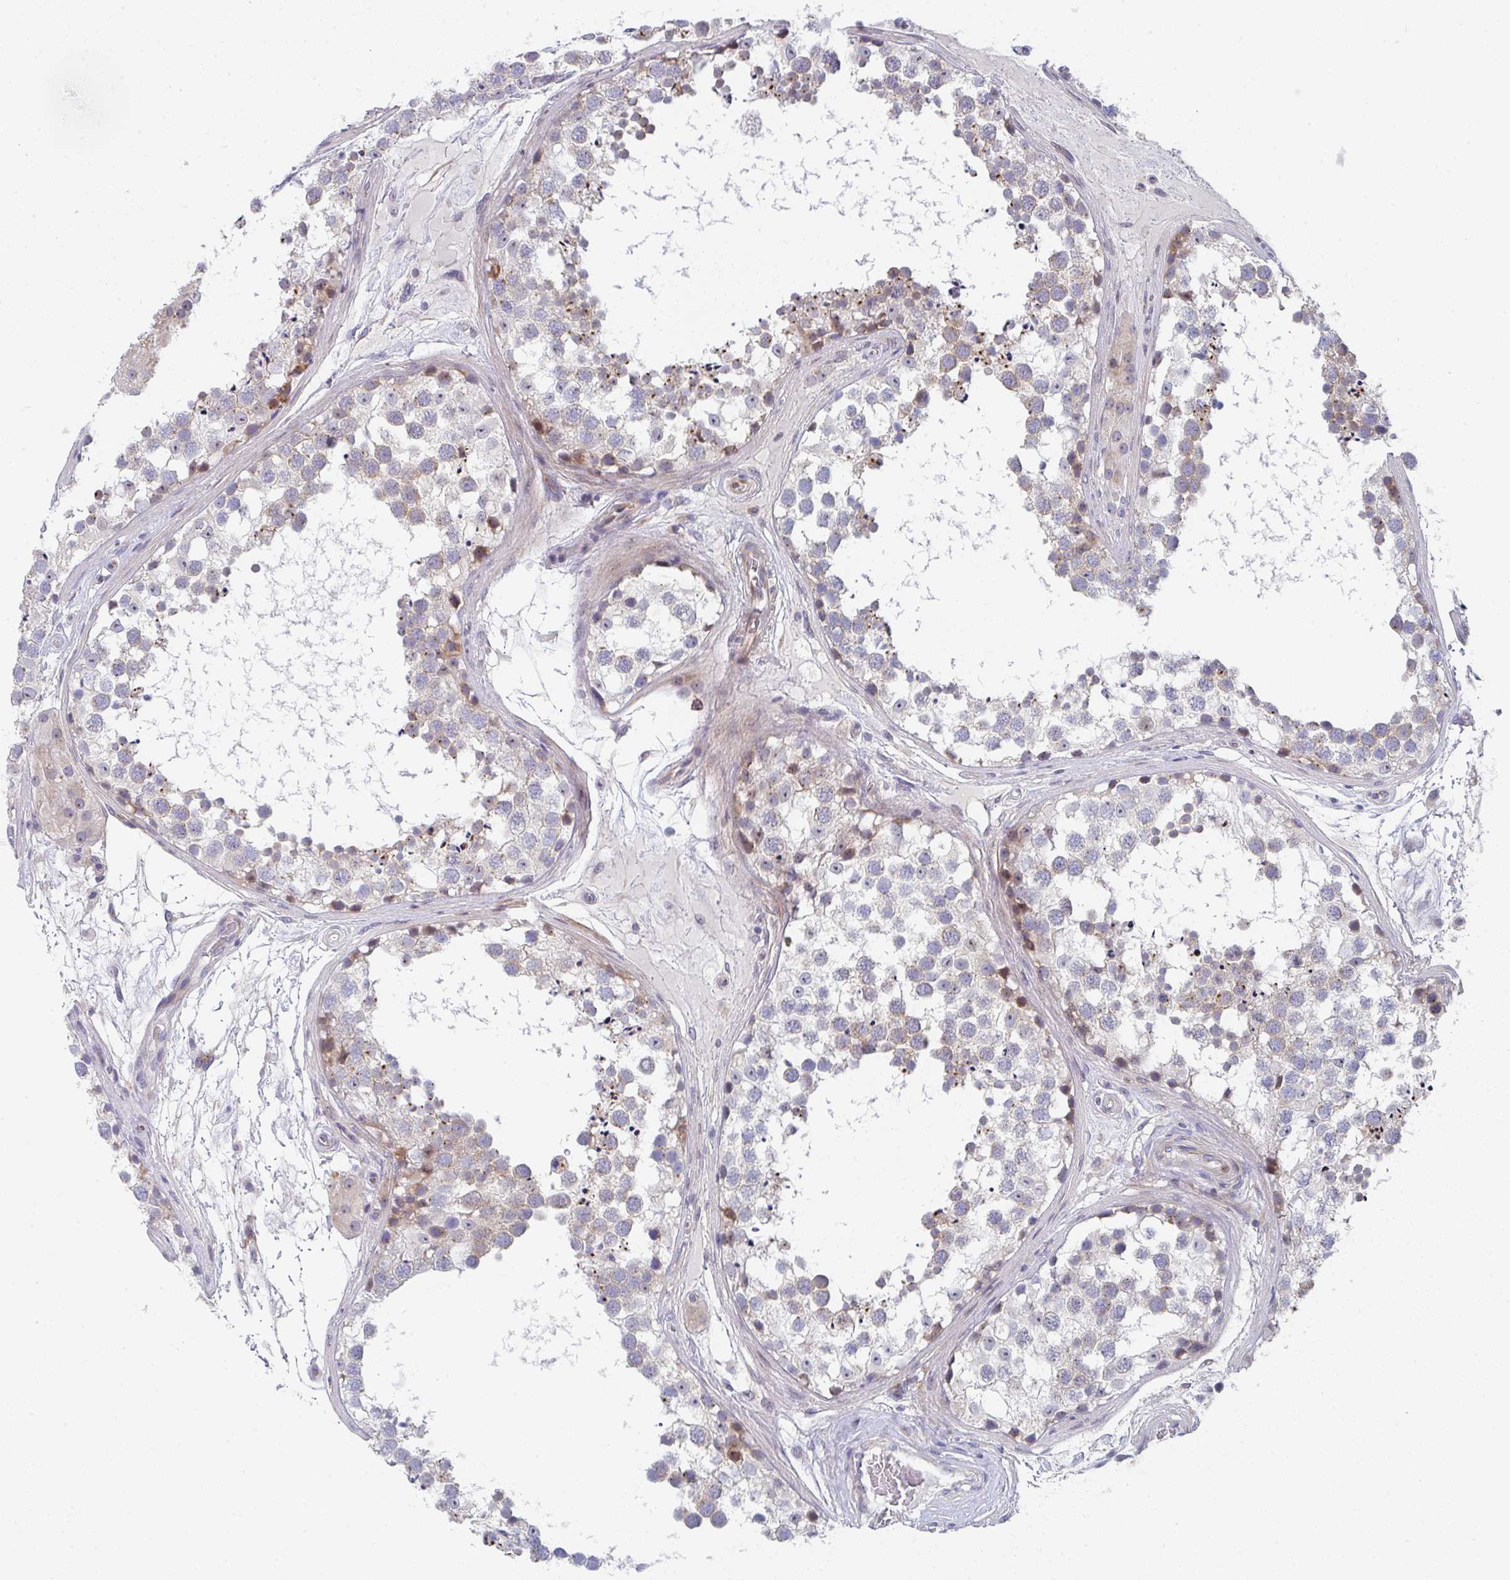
{"staining": {"intensity": "moderate", "quantity": "<25%", "location": "cytoplasmic/membranous"}, "tissue": "testis", "cell_type": "Cells in seminiferous ducts", "image_type": "normal", "snomed": [{"axis": "morphology", "description": "Normal tissue, NOS"}, {"axis": "morphology", "description": "Seminoma, NOS"}, {"axis": "topography", "description": "Testis"}], "caption": "Immunohistochemistry (IHC) of benign testis displays low levels of moderate cytoplasmic/membranous expression in approximately <25% of cells in seminiferous ducts. (Brightfield microscopy of DAB IHC at high magnification).", "gene": "KLHL33", "patient": {"sex": "male", "age": 65}}